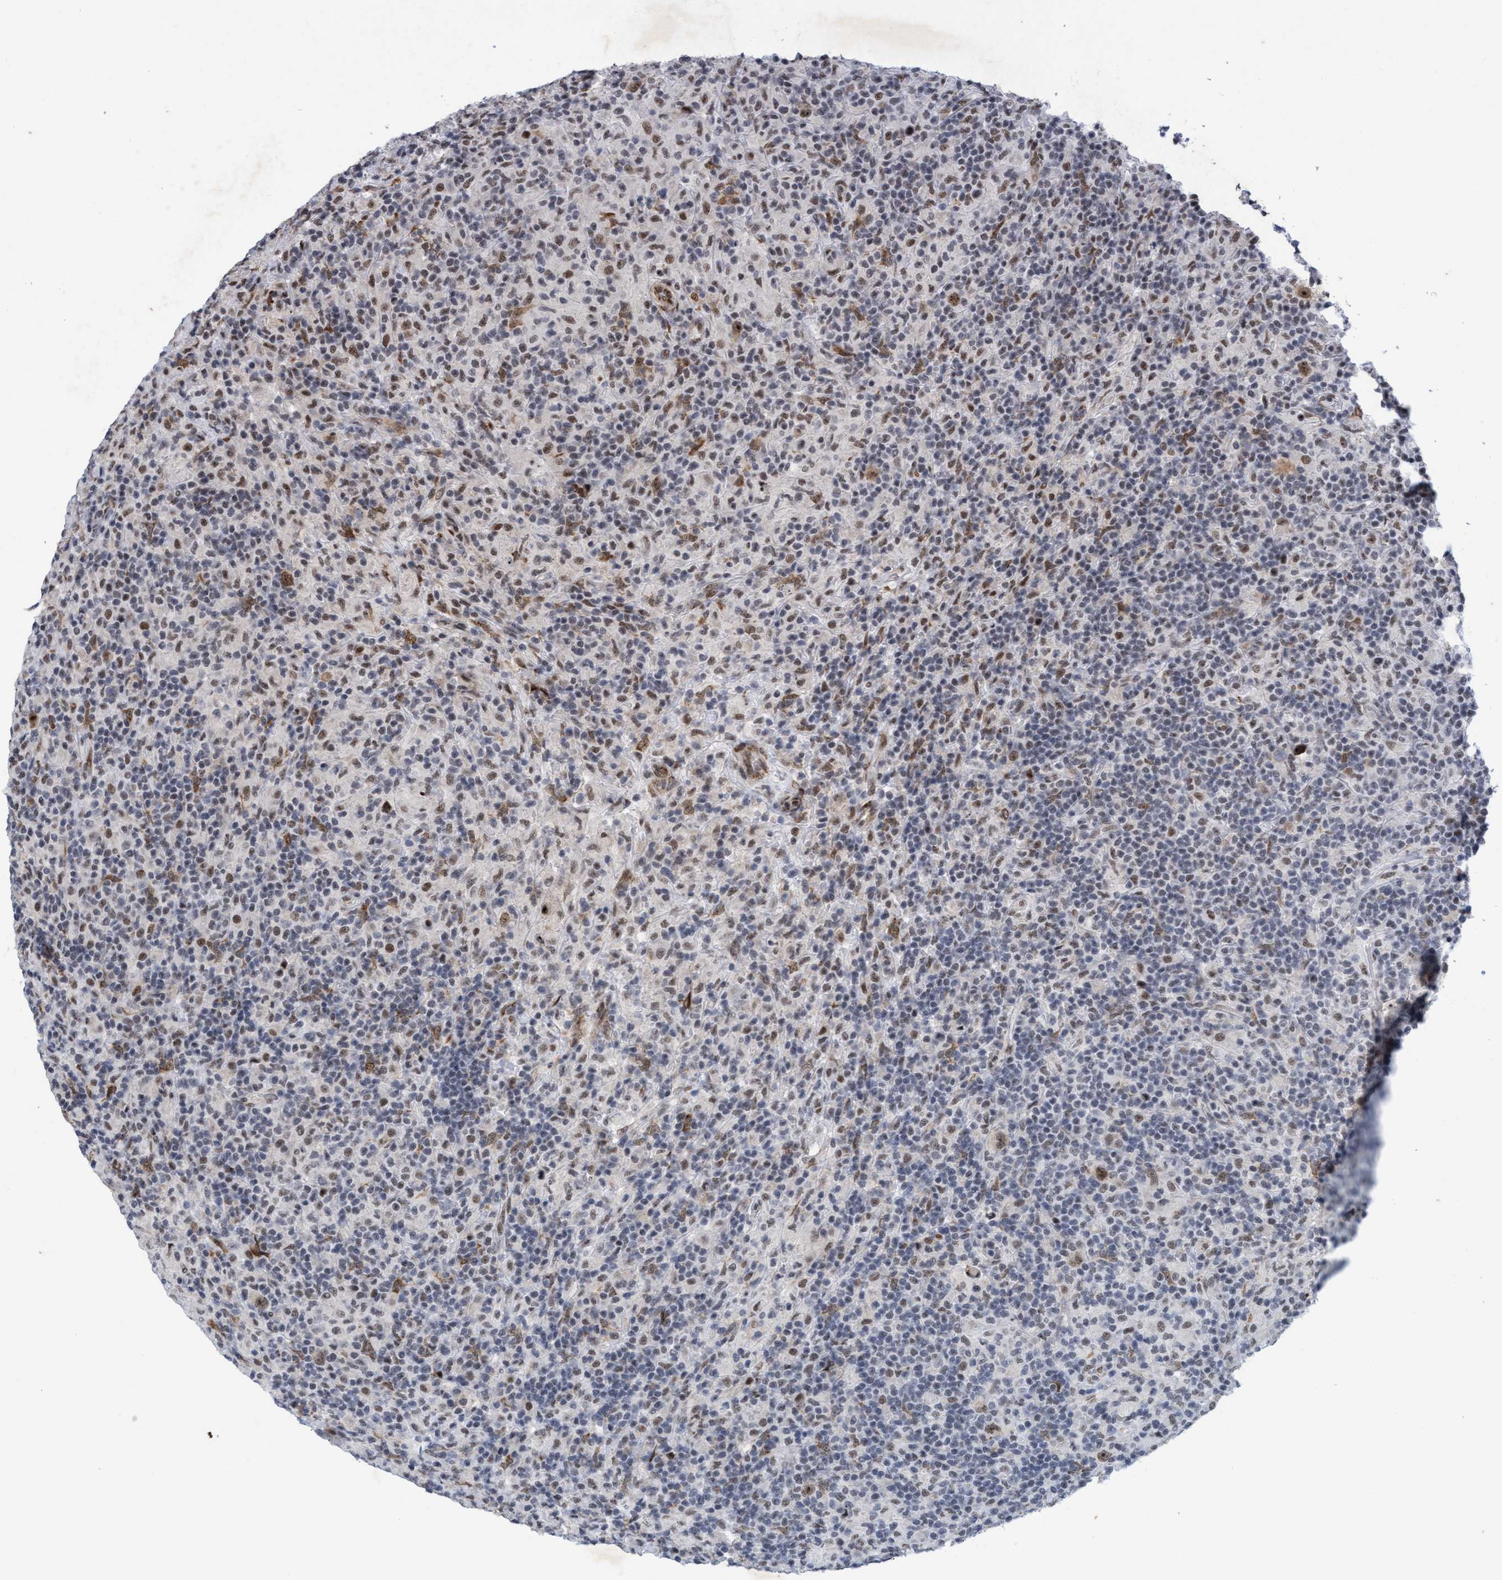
{"staining": {"intensity": "moderate", "quantity": ">75%", "location": "nuclear"}, "tissue": "lymphoma", "cell_type": "Tumor cells", "image_type": "cancer", "snomed": [{"axis": "morphology", "description": "Hodgkin's disease, NOS"}, {"axis": "topography", "description": "Lymph node"}], "caption": "Human lymphoma stained for a protein (brown) displays moderate nuclear positive staining in approximately >75% of tumor cells.", "gene": "GLT6D1", "patient": {"sex": "male", "age": 70}}